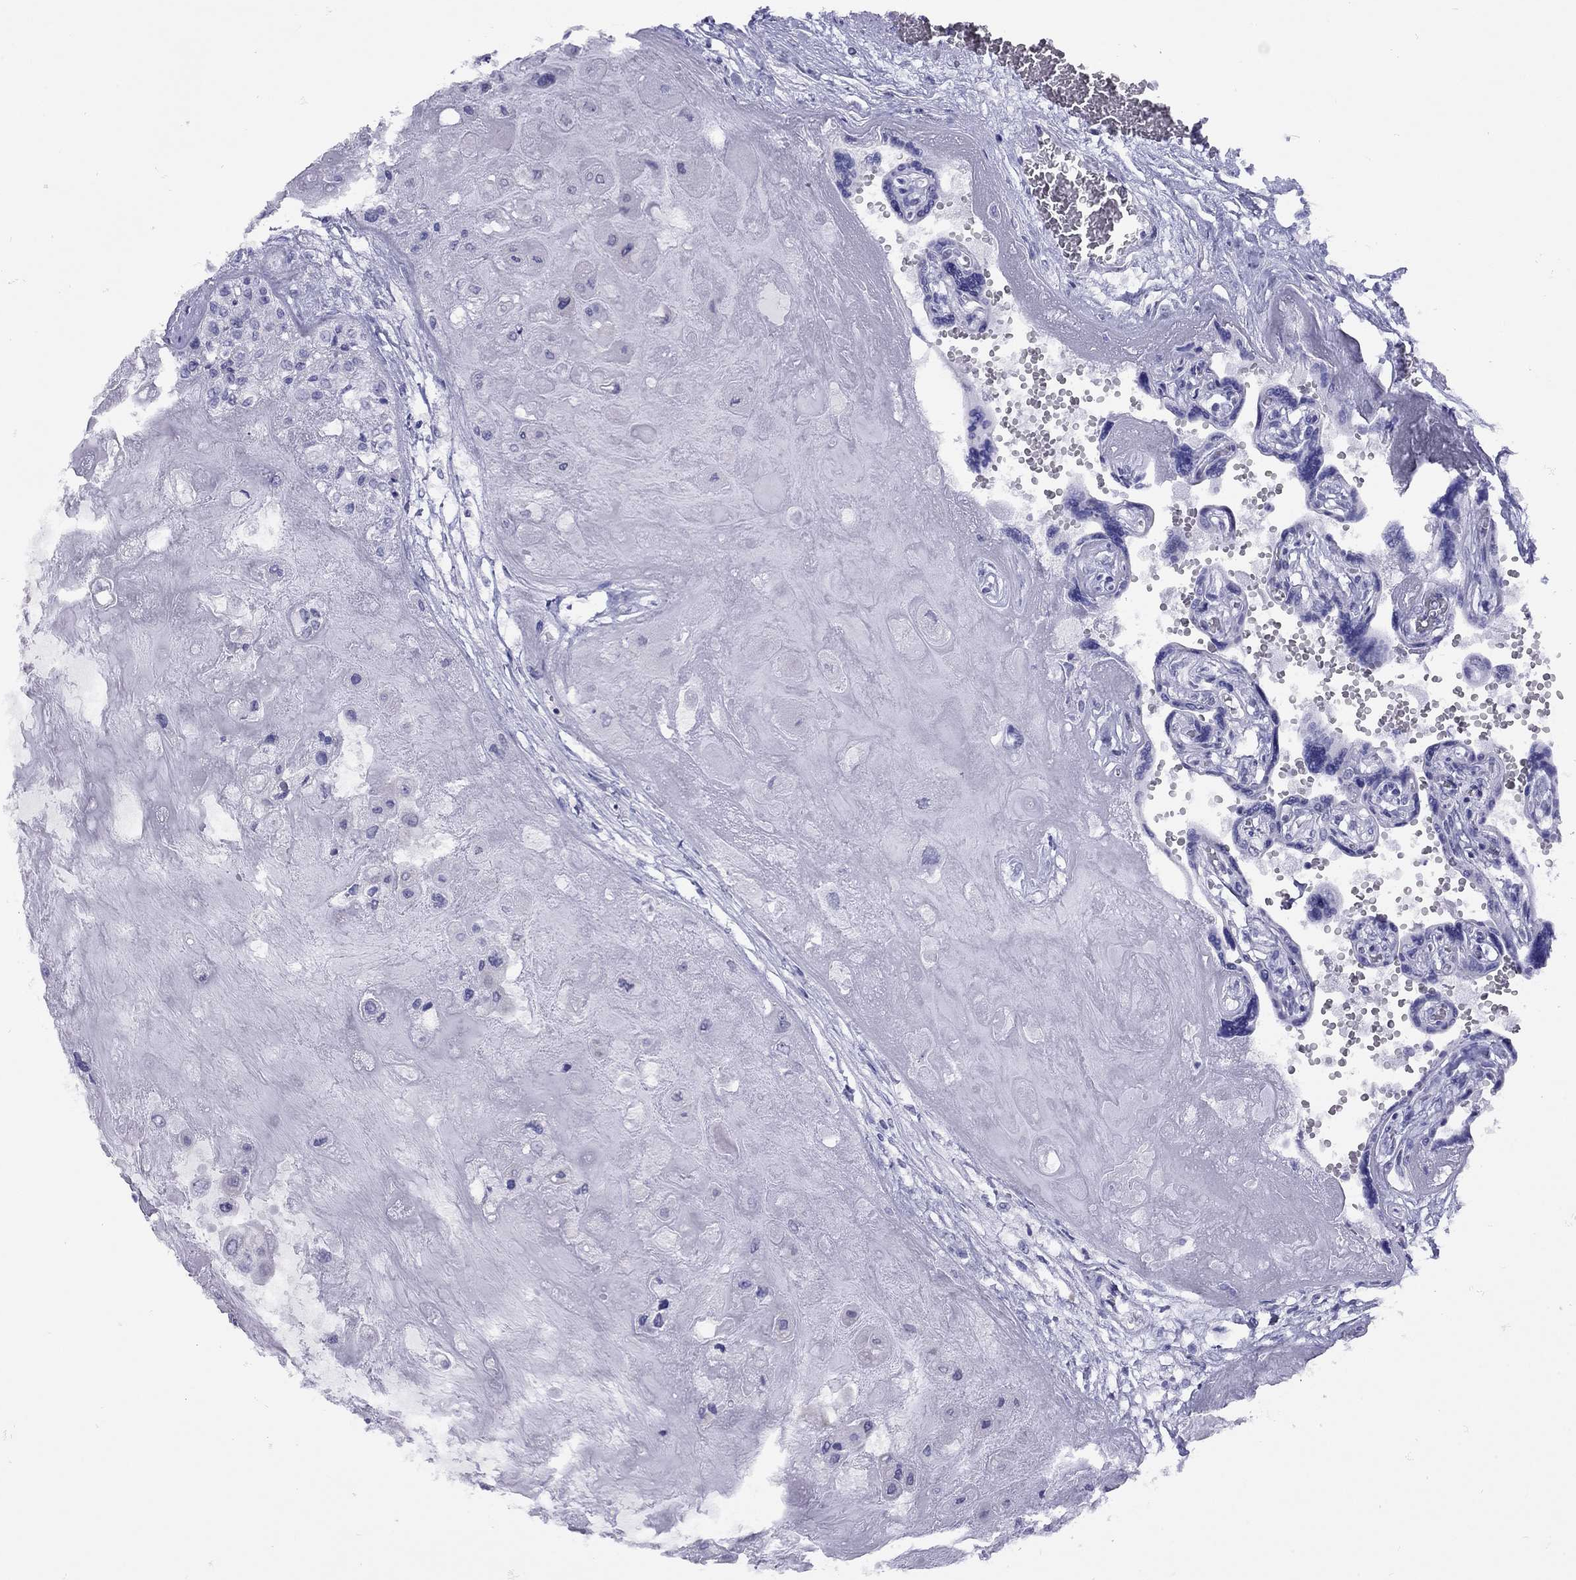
{"staining": {"intensity": "negative", "quantity": "none", "location": "none"}, "tissue": "placenta", "cell_type": "Trophoblastic cells", "image_type": "normal", "snomed": [{"axis": "morphology", "description": "Normal tissue, NOS"}, {"axis": "topography", "description": "Placenta"}], "caption": "This is a histopathology image of immunohistochemistry staining of unremarkable placenta, which shows no positivity in trophoblastic cells. Nuclei are stained in blue.", "gene": "LYAR", "patient": {"sex": "female", "age": 32}}